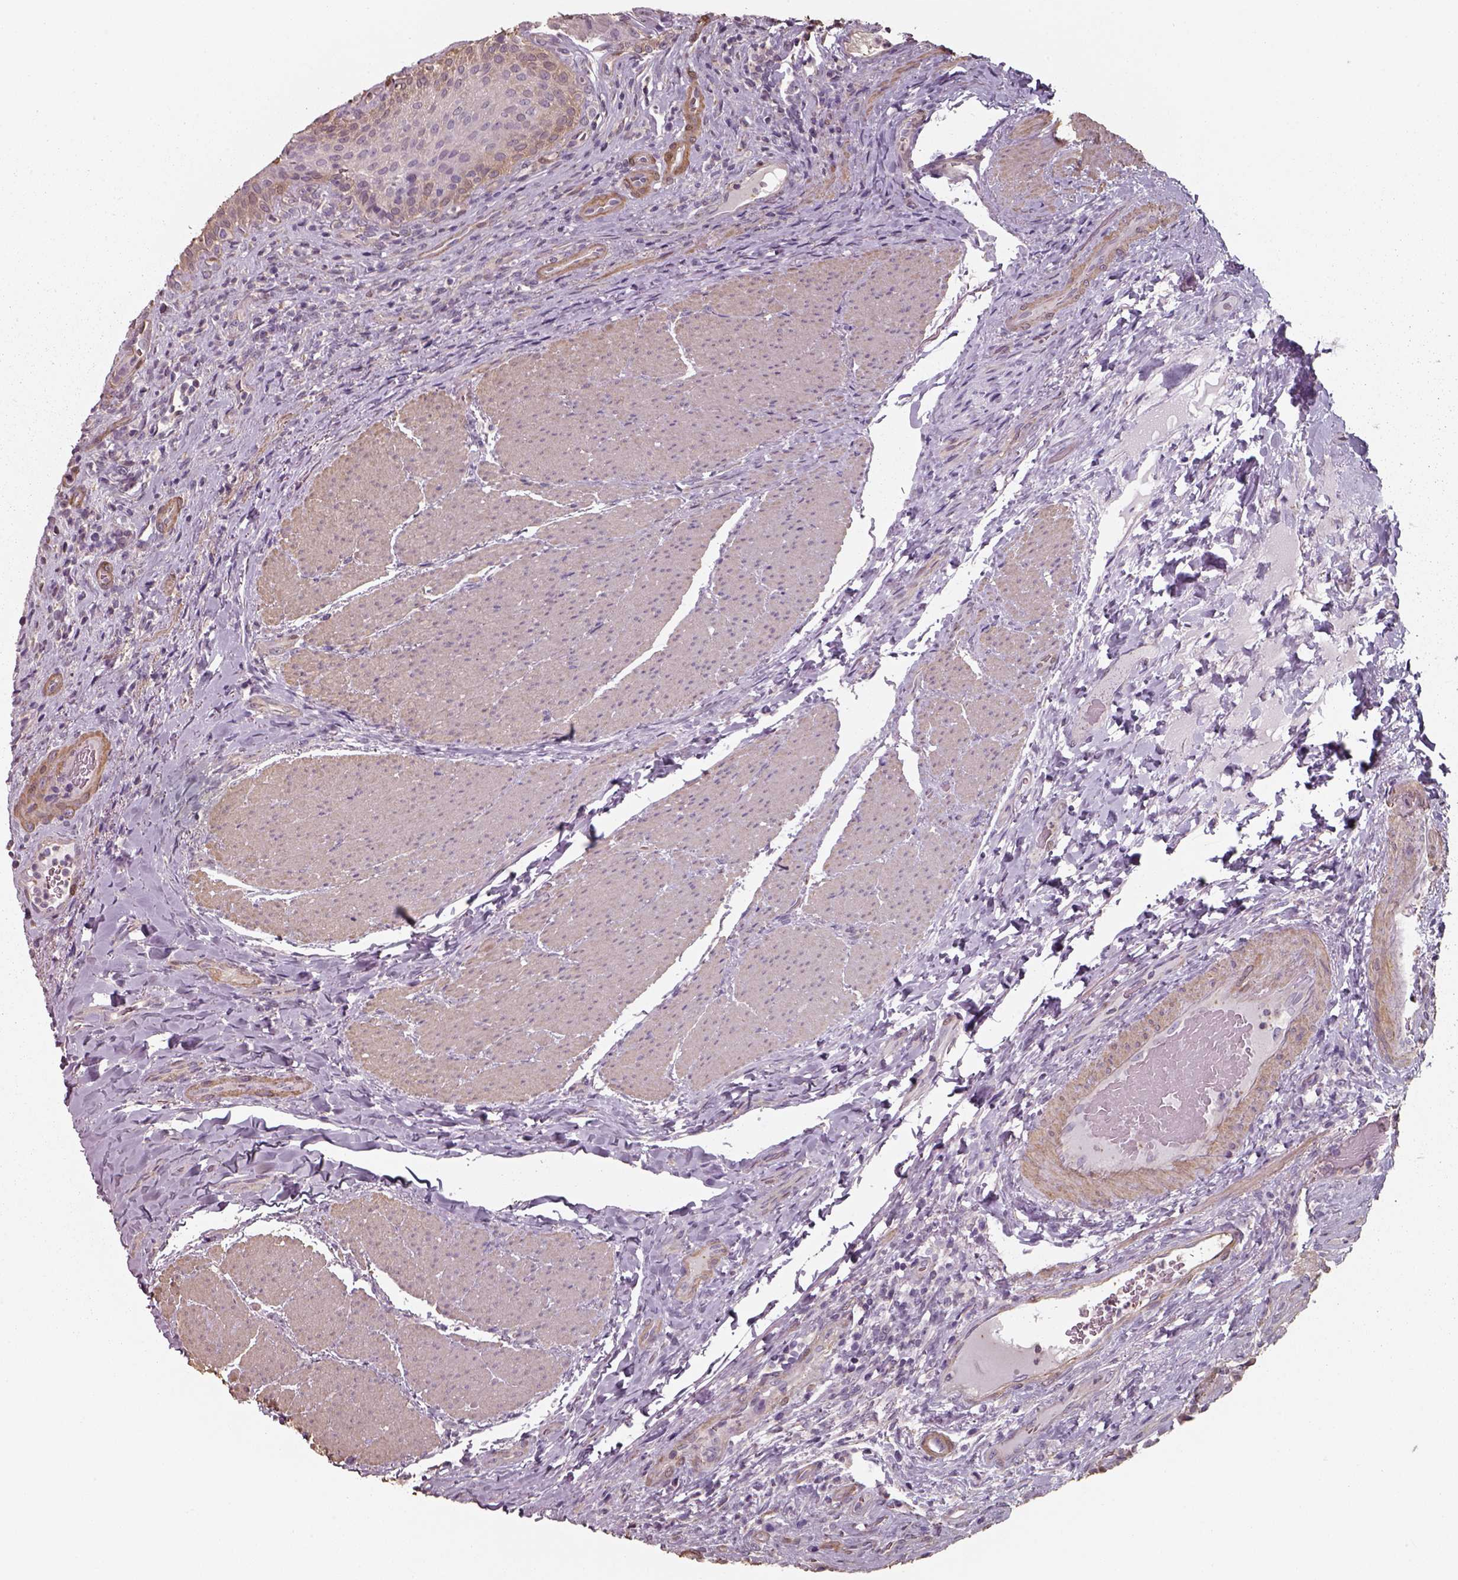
{"staining": {"intensity": "moderate", "quantity": ">75%", "location": "cytoplasmic/membranous"}, "tissue": "urinary bladder", "cell_type": "Urothelial cells", "image_type": "normal", "snomed": [{"axis": "morphology", "description": "Normal tissue, NOS"}, {"axis": "topography", "description": "Urinary bladder"}, {"axis": "topography", "description": "Peripheral nerve tissue"}], "caption": "Immunohistochemistry of normal urinary bladder reveals medium levels of moderate cytoplasmic/membranous expression in about >75% of urothelial cells.", "gene": "ISYNA1", "patient": {"sex": "male", "age": 66}}